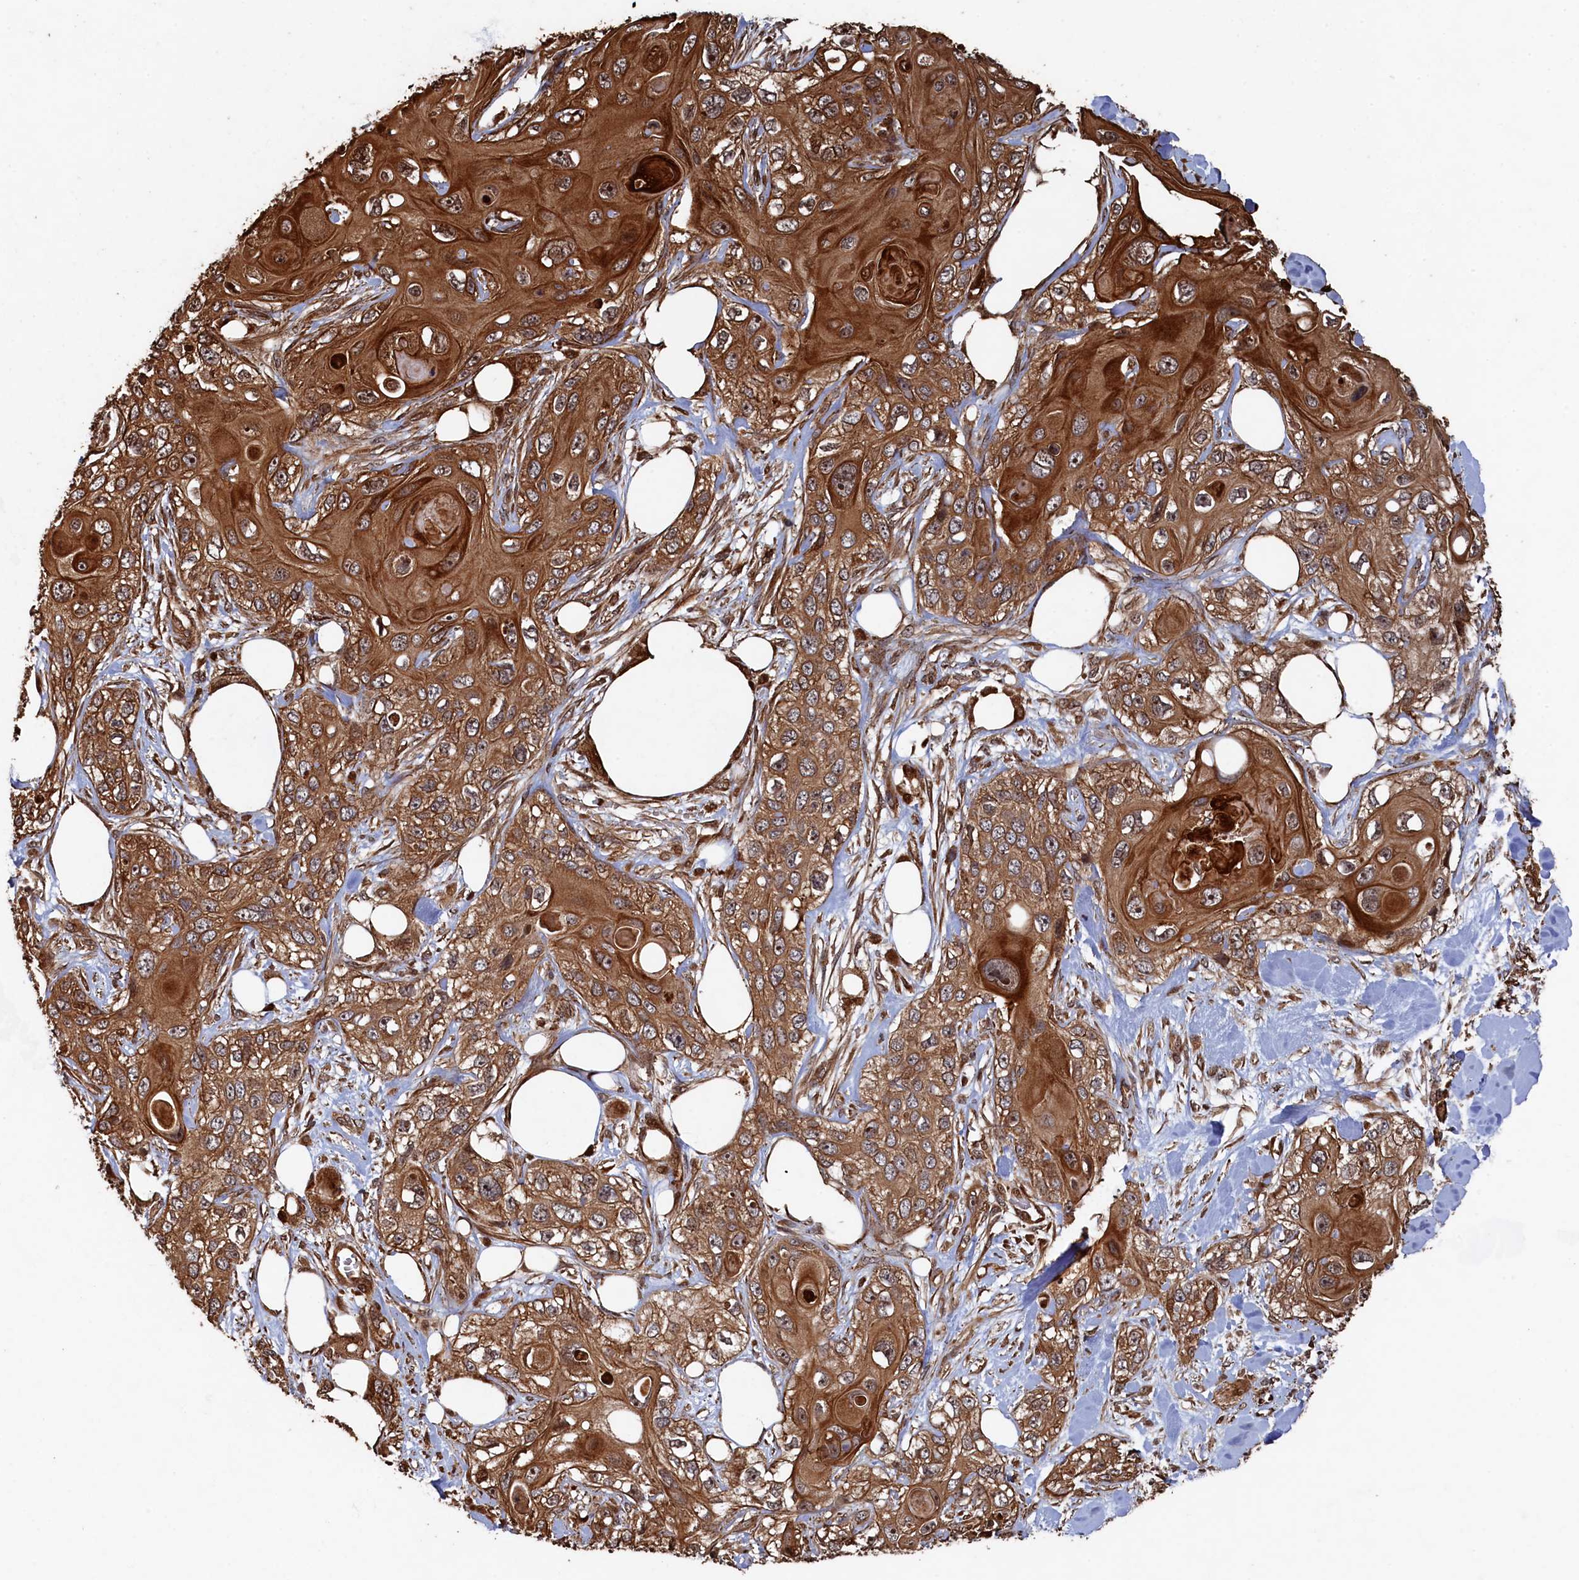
{"staining": {"intensity": "strong", "quantity": ">75%", "location": "cytoplasmic/membranous"}, "tissue": "skin cancer", "cell_type": "Tumor cells", "image_type": "cancer", "snomed": [{"axis": "morphology", "description": "Normal tissue, NOS"}, {"axis": "morphology", "description": "Squamous cell carcinoma, NOS"}, {"axis": "topography", "description": "Skin"}], "caption": "A high-resolution photomicrograph shows immunohistochemistry (IHC) staining of skin cancer, which reveals strong cytoplasmic/membranous expression in approximately >75% of tumor cells.", "gene": "PIGN", "patient": {"sex": "male", "age": 72}}